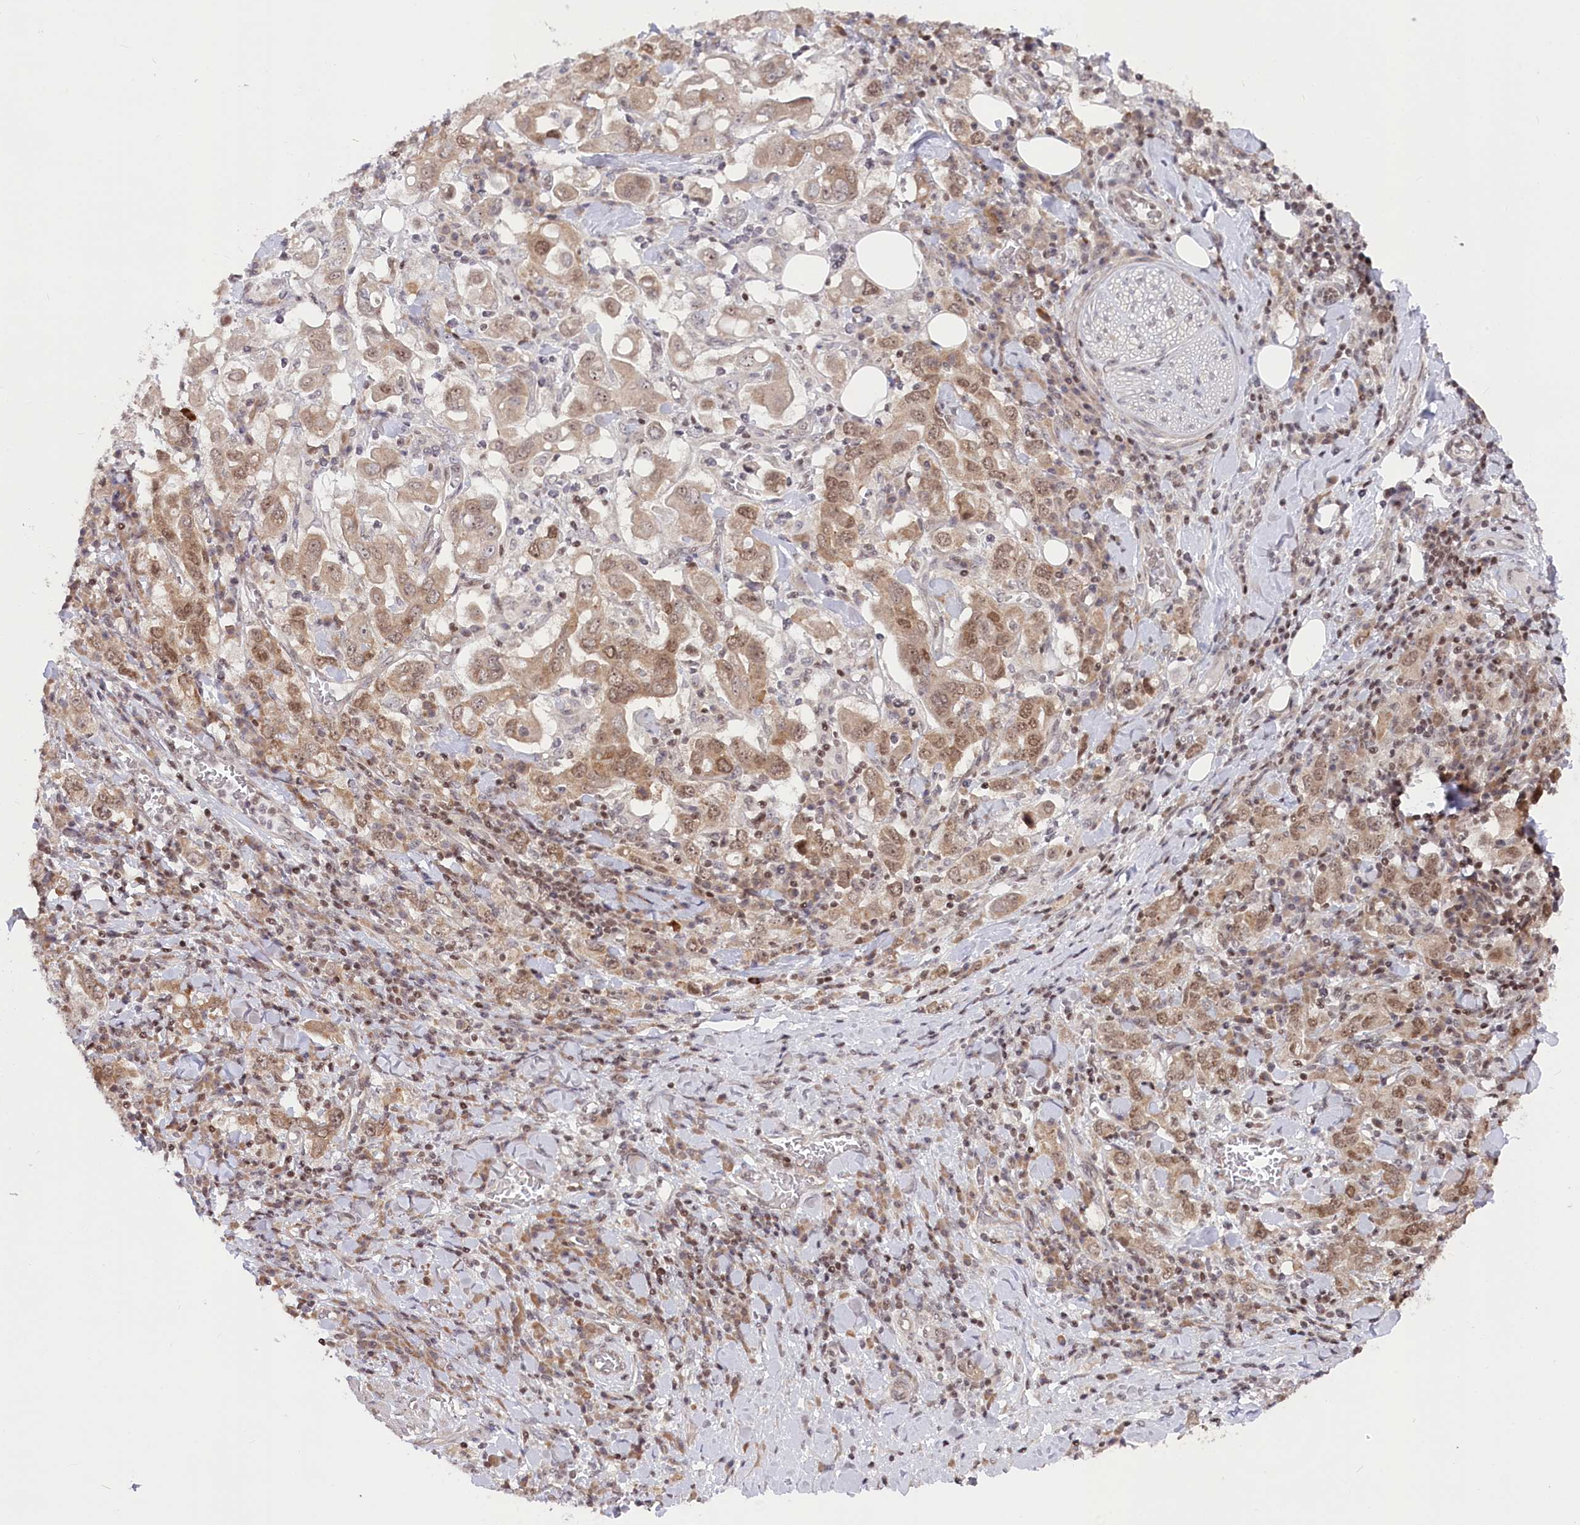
{"staining": {"intensity": "moderate", "quantity": ">75%", "location": "cytoplasmic/membranous,nuclear"}, "tissue": "stomach cancer", "cell_type": "Tumor cells", "image_type": "cancer", "snomed": [{"axis": "morphology", "description": "Adenocarcinoma, NOS"}, {"axis": "topography", "description": "Stomach, upper"}], "caption": "This is an image of immunohistochemistry staining of stomach cancer, which shows moderate expression in the cytoplasmic/membranous and nuclear of tumor cells.", "gene": "CGGBP1", "patient": {"sex": "male", "age": 62}}